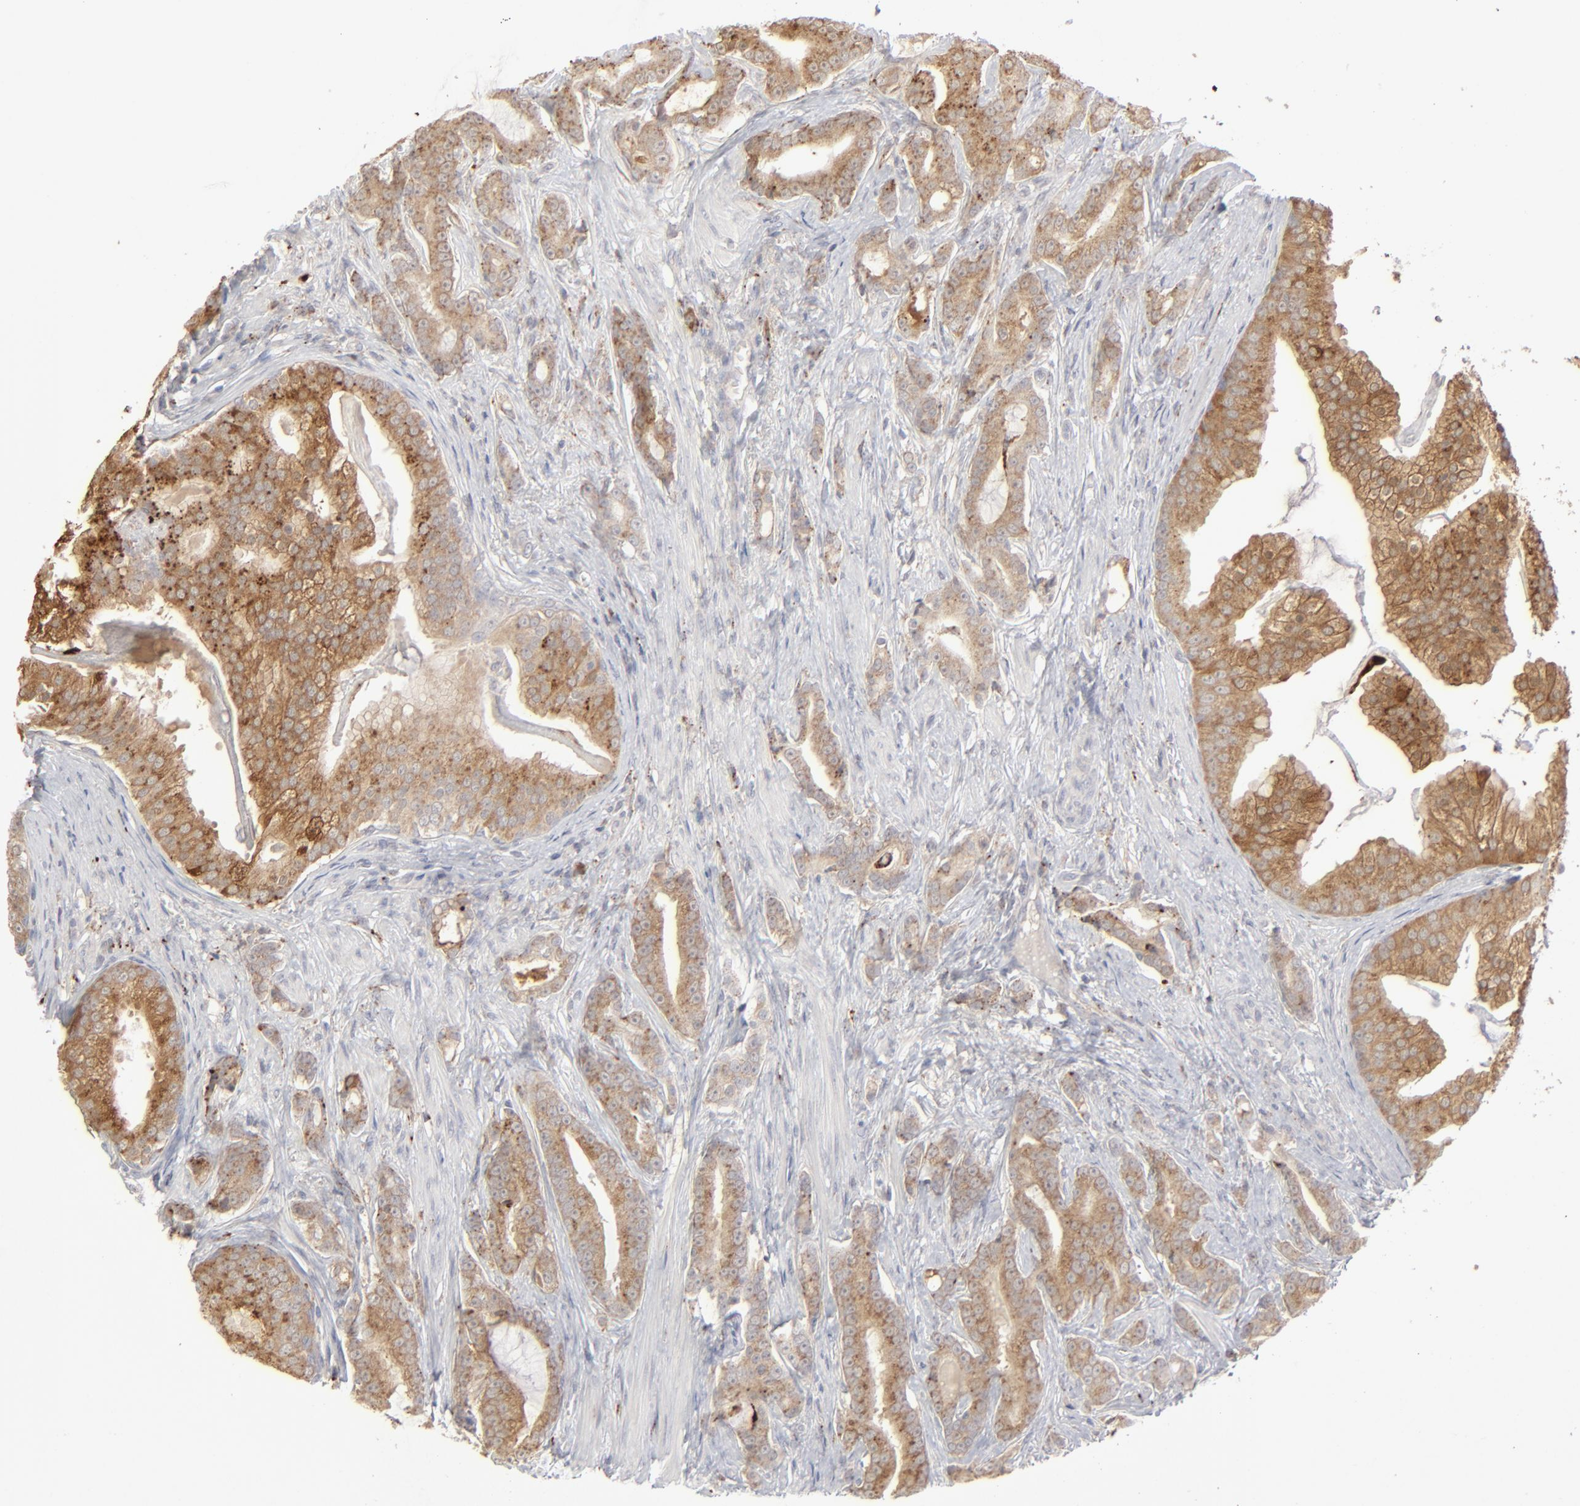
{"staining": {"intensity": "moderate", "quantity": ">75%", "location": "cytoplasmic/membranous"}, "tissue": "prostate cancer", "cell_type": "Tumor cells", "image_type": "cancer", "snomed": [{"axis": "morphology", "description": "Adenocarcinoma, Low grade"}, {"axis": "topography", "description": "Prostate"}], "caption": "Brown immunohistochemical staining in human prostate cancer (low-grade adenocarcinoma) reveals moderate cytoplasmic/membranous expression in about >75% of tumor cells.", "gene": "POMT2", "patient": {"sex": "male", "age": 58}}